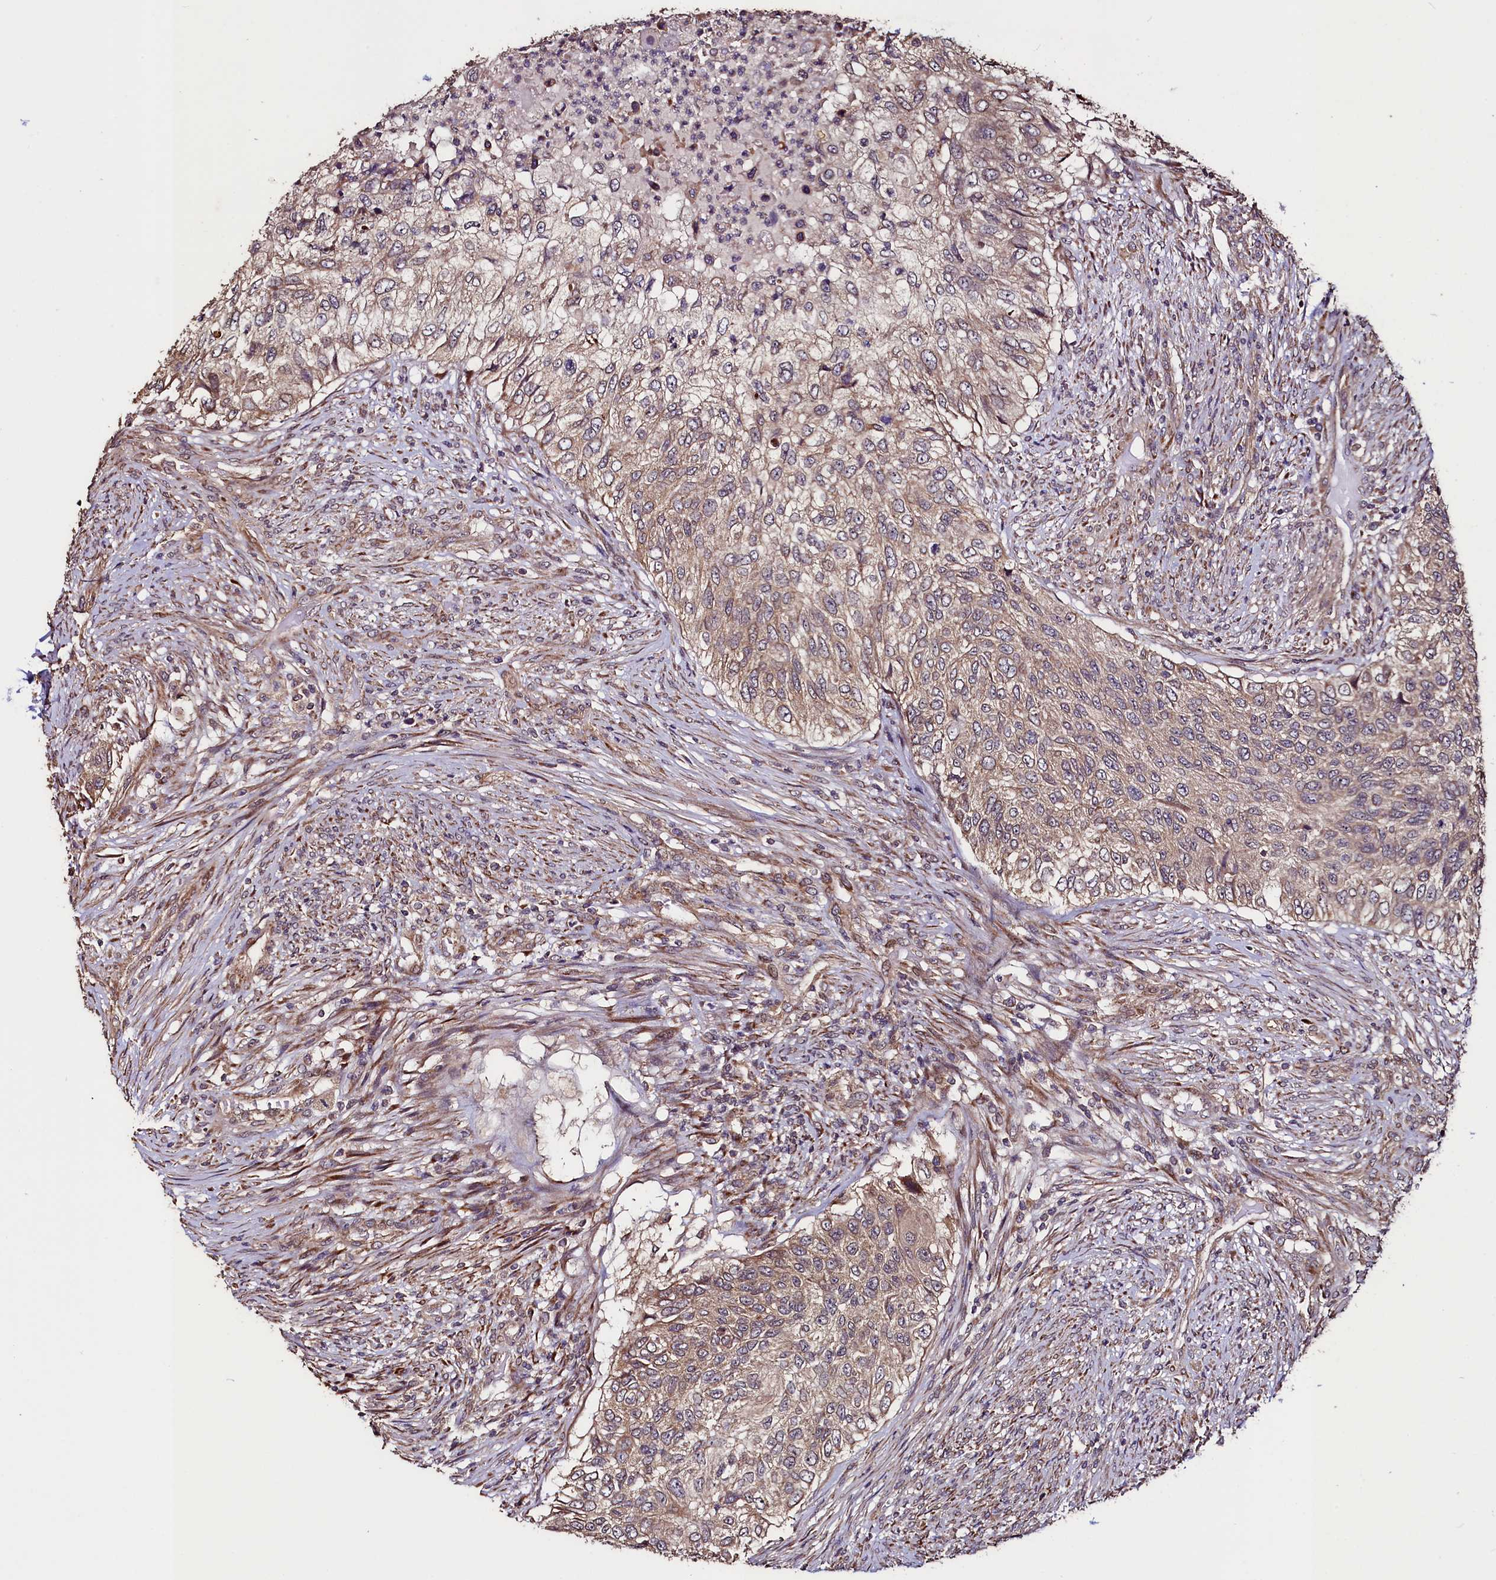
{"staining": {"intensity": "weak", "quantity": "25%-75%", "location": "cytoplasmic/membranous"}, "tissue": "urothelial cancer", "cell_type": "Tumor cells", "image_type": "cancer", "snomed": [{"axis": "morphology", "description": "Urothelial carcinoma, High grade"}, {"axis": "topography", "description": "Urinary bladder"}], "caption": "Immunohistochemical staining of human high-grade urothelial carcinoma reveals low levels of weak cytoplasmic/membranous positivity in about 25%-75% of tumor cells.", "gene": "RBFA", "patient": {"sex": "female", "age": 60}}